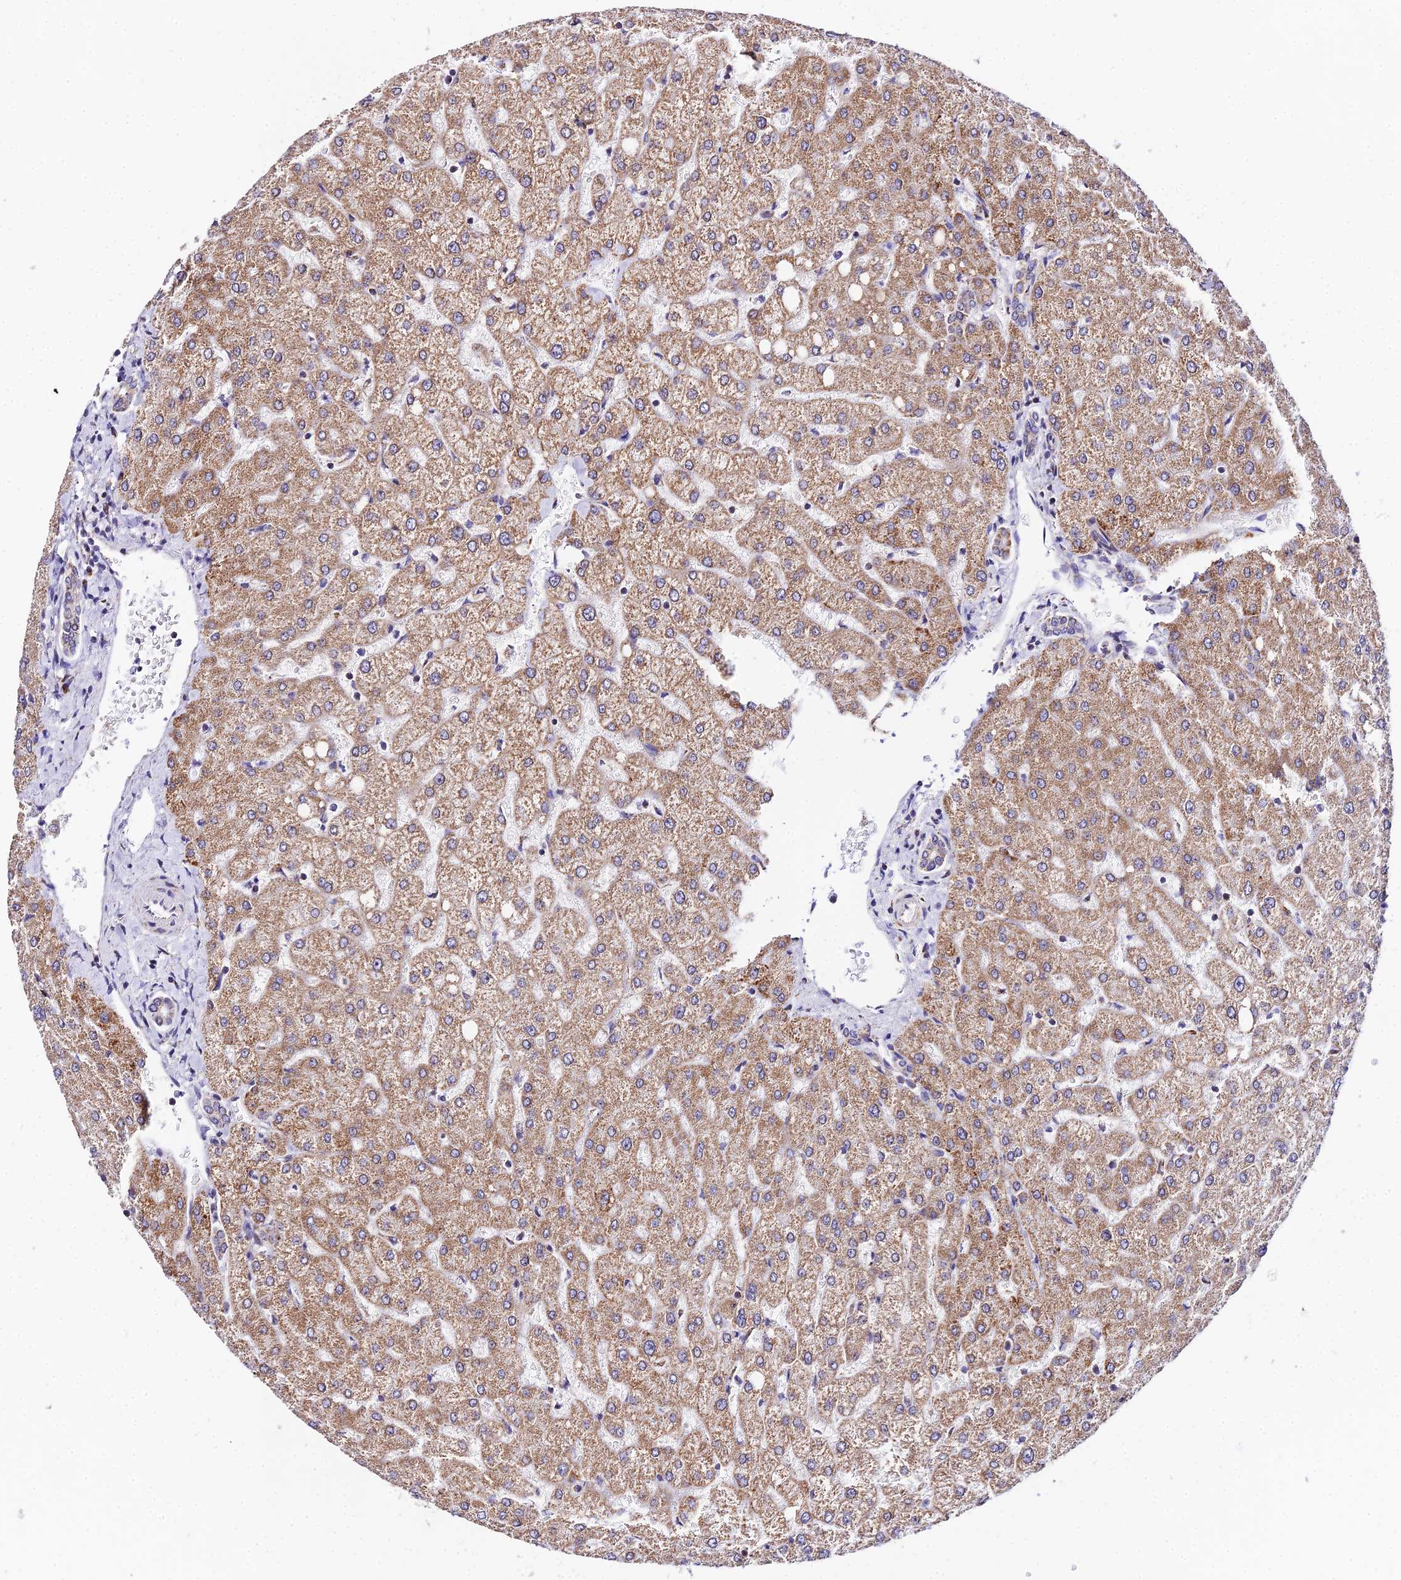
{"staining": {"intensity": "weak", "quantity": "25%-75%", "location": "cytoplasmic/membranous"}, "tissue": "liver", "cell_type": "Cholangiocytes", "image_type": "normal", "snomed": [{"axis": "morphology", "description": "Normal tissue, NOS"}, {"axis": "topography", "description": "Liver"}], "caption": "Immunohistochemistry (IHC) of benign human liver reveals low levels of weak cytoplasmic/membranous expression in approximately 25%-75% of cholangiocytes. (DAB IHC with brightfield microscopy, high magnification).", "gene": "ATP5PB", "patient": {"sex": "female", "age": 54}}